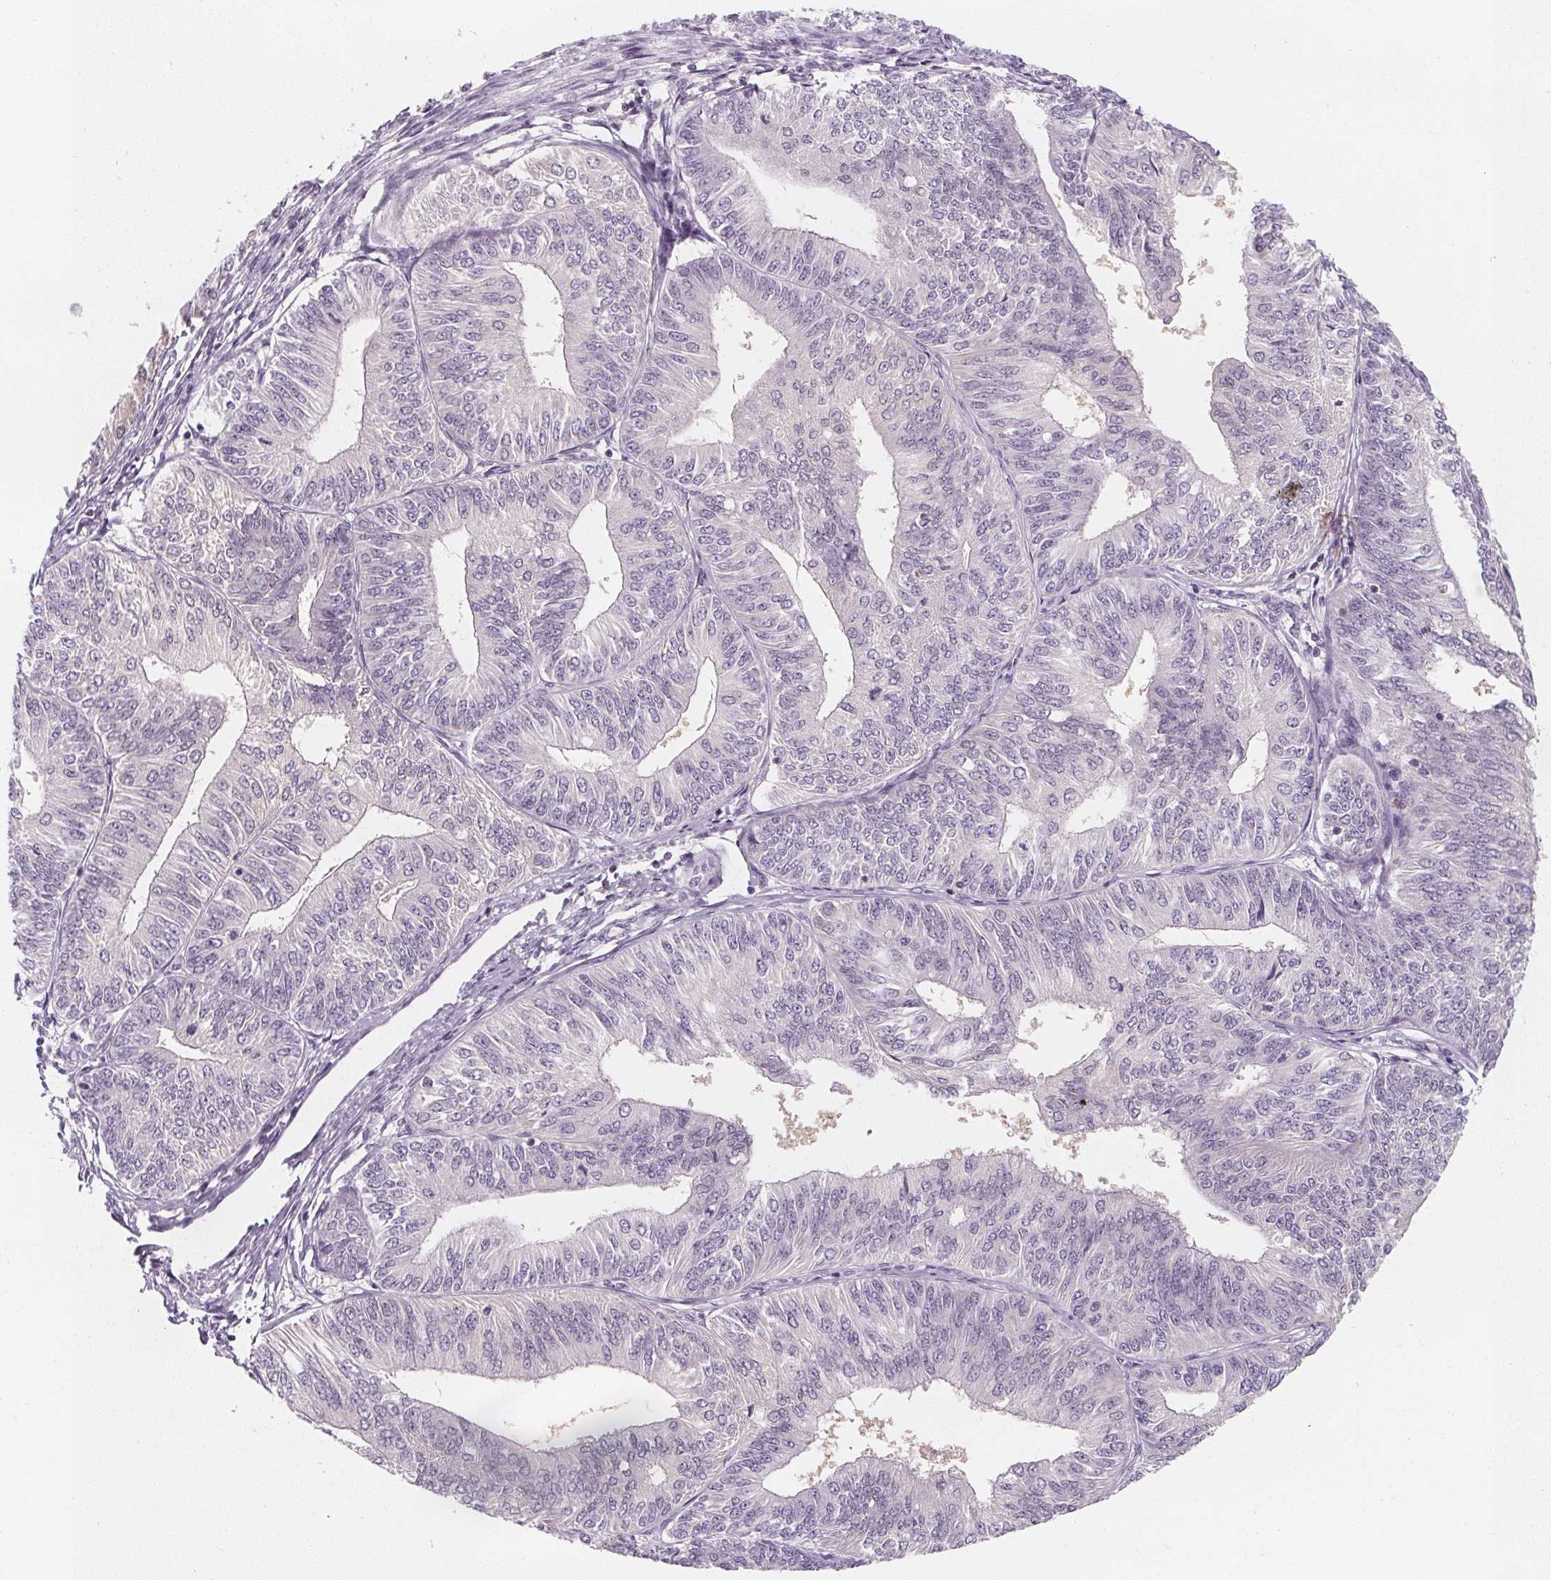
{"staining": {"intensity": "negative", "quantity": "none", "location": "none"}, "tissue": "endometrial cancer", "cell_type": "Tumor cells", "image_type": "cancer", "snomed": [{"axis": "morphology", "description": "Adenocarcinoma, NOS"}, {"axis": "topography", "description": "Endometrium"}], "caption": "Protein analysis of endometrial cancer (adenocarcinoma) reveals no significant expression in tumor cells.", "gene": "UGP2", "patient": {"sex": "female", "age": 58}}